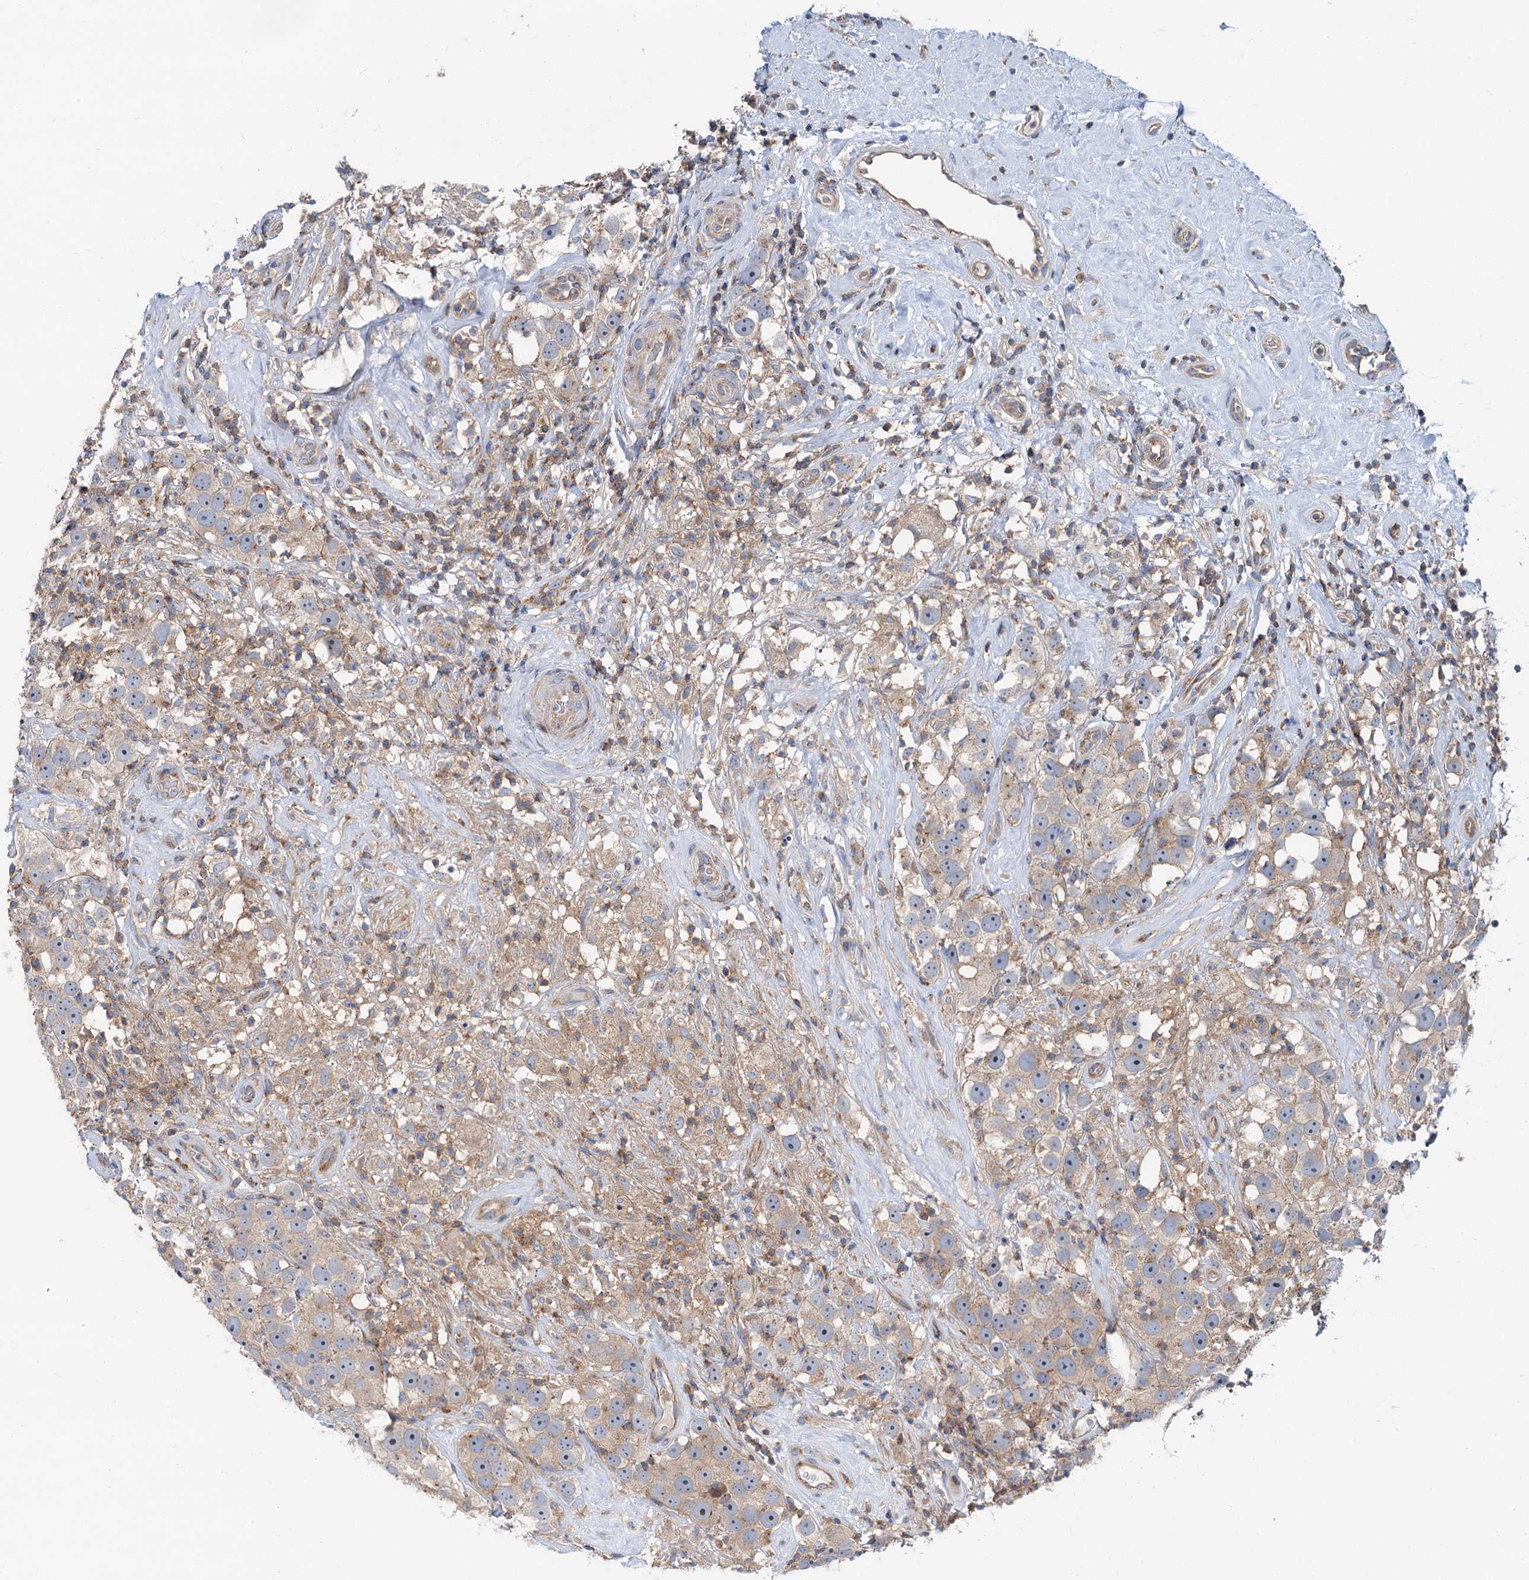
{"staining": {"intensity": "weak", "quantity": "25%-75%", "location": "cytoplasmic/membranous"}, "tissue": "testis cancer", "cell_type": "Tumor cells", "image_type": "cancer", "snomed": [{"axis": "morphology", "description": "Seminoma, NOS"}, {"axis": "topography", "description": "Testis"}], "caption": "This is an image of IHC staining of testis cancer, which shows weak positivity in the cytoplasmic/membranous of tumor cells.", "gene": "ANKRD26", "patient": {"sex": "male", "age": 49}}